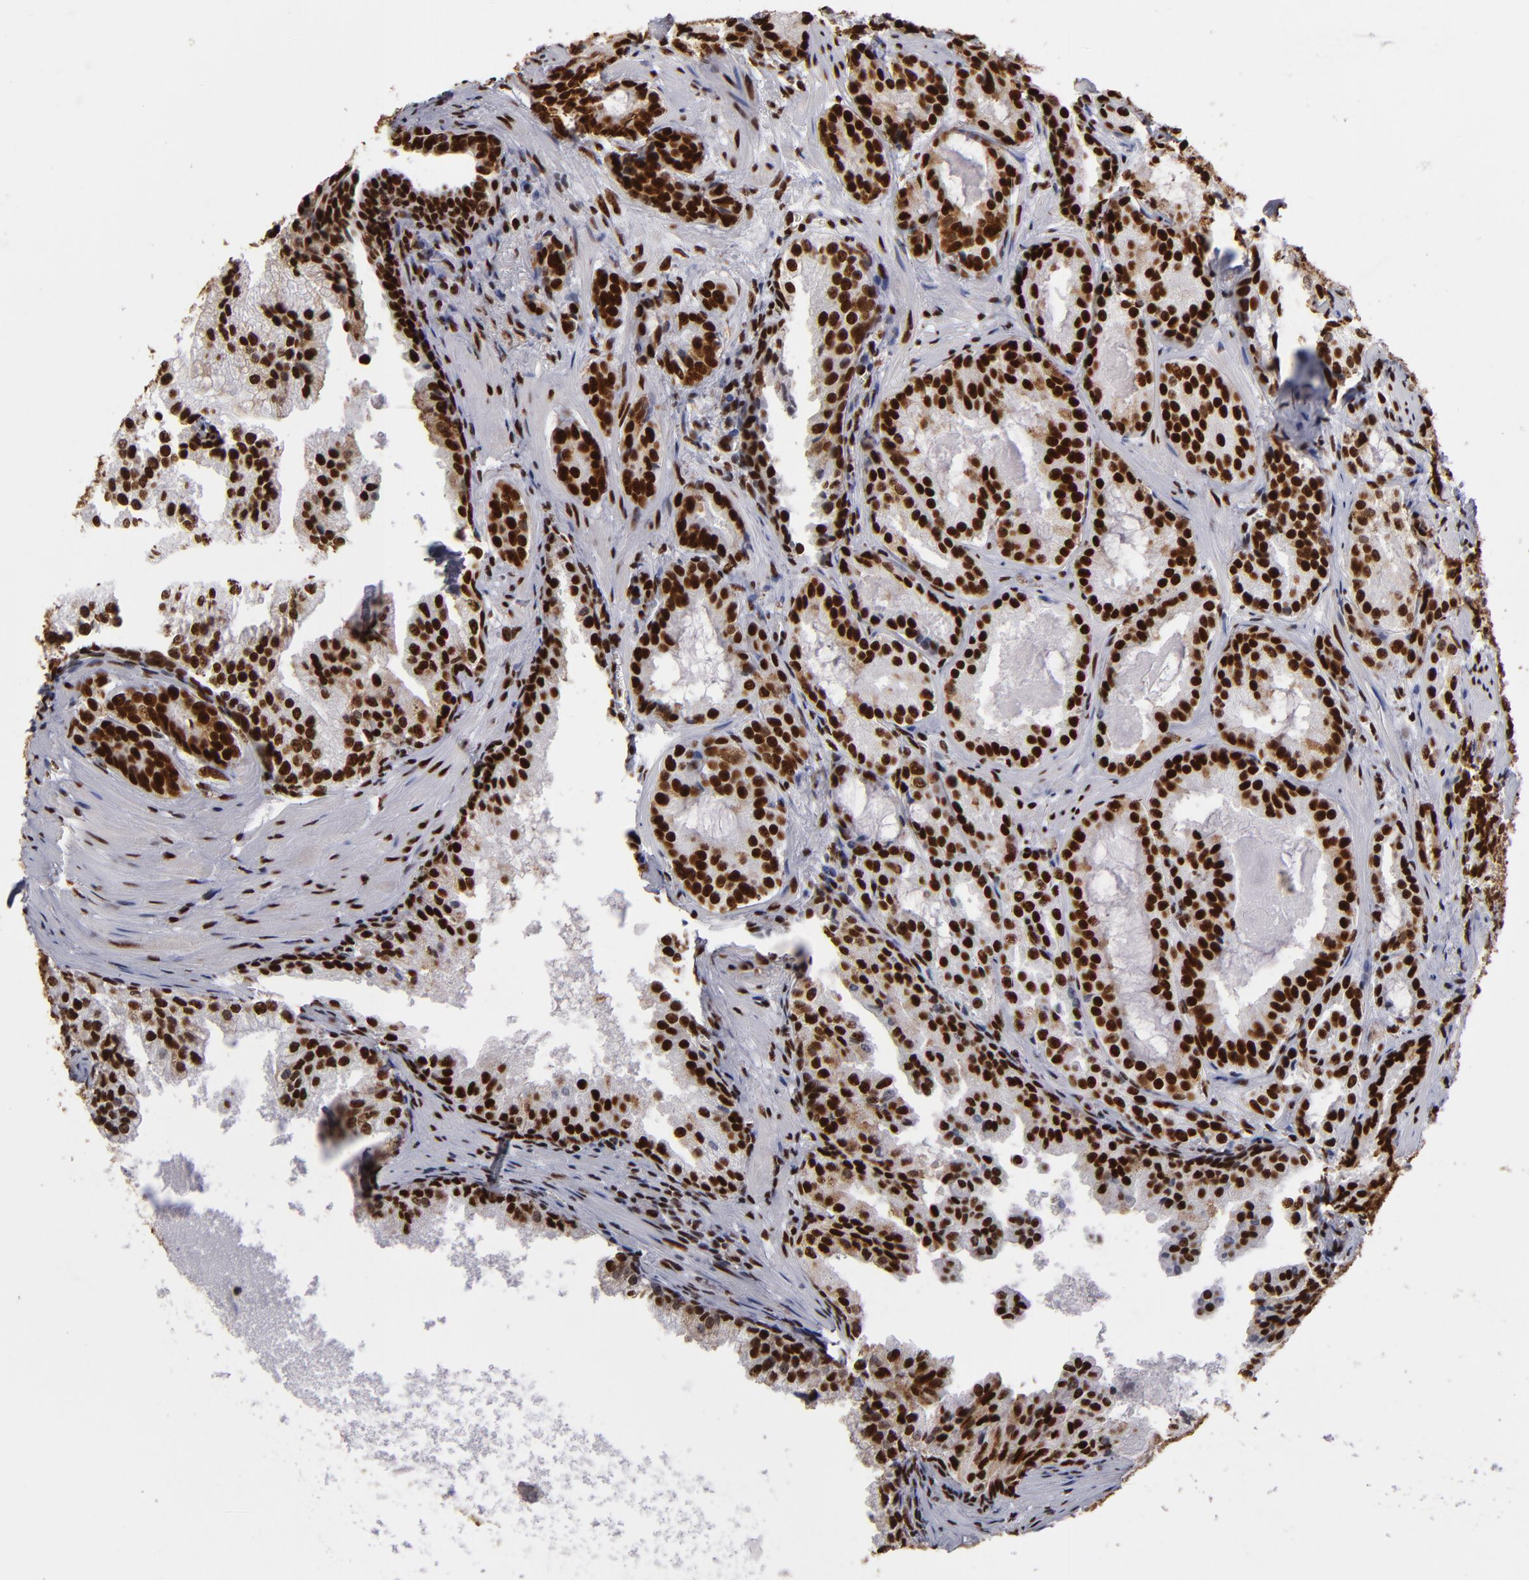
{"staining": {"intensity": "strong", "quantity": ">75%", "location": "nuclear"}, "tissue": "prostate cancer", "cell_type": "Tumor cells", "image_type": "cancer", "snomed": [{"axis": "morphology", "description": "Adenocarcinoma, Medium grade"}, {"axis": "topography", "description": "Prostate"}], "caption": "Immunohistochemistry (IHC) micrograph of neoplastic tissue: adenocarcinoma (medium-grade) (prostate) stained using IHC demonstrates high levels of strong protein expression localized specifically in the nuclear of tumor cells, appearing as a nuclear brown color.", "gene": "MRE11", "patient": {"sex": "male", "age": 64}}